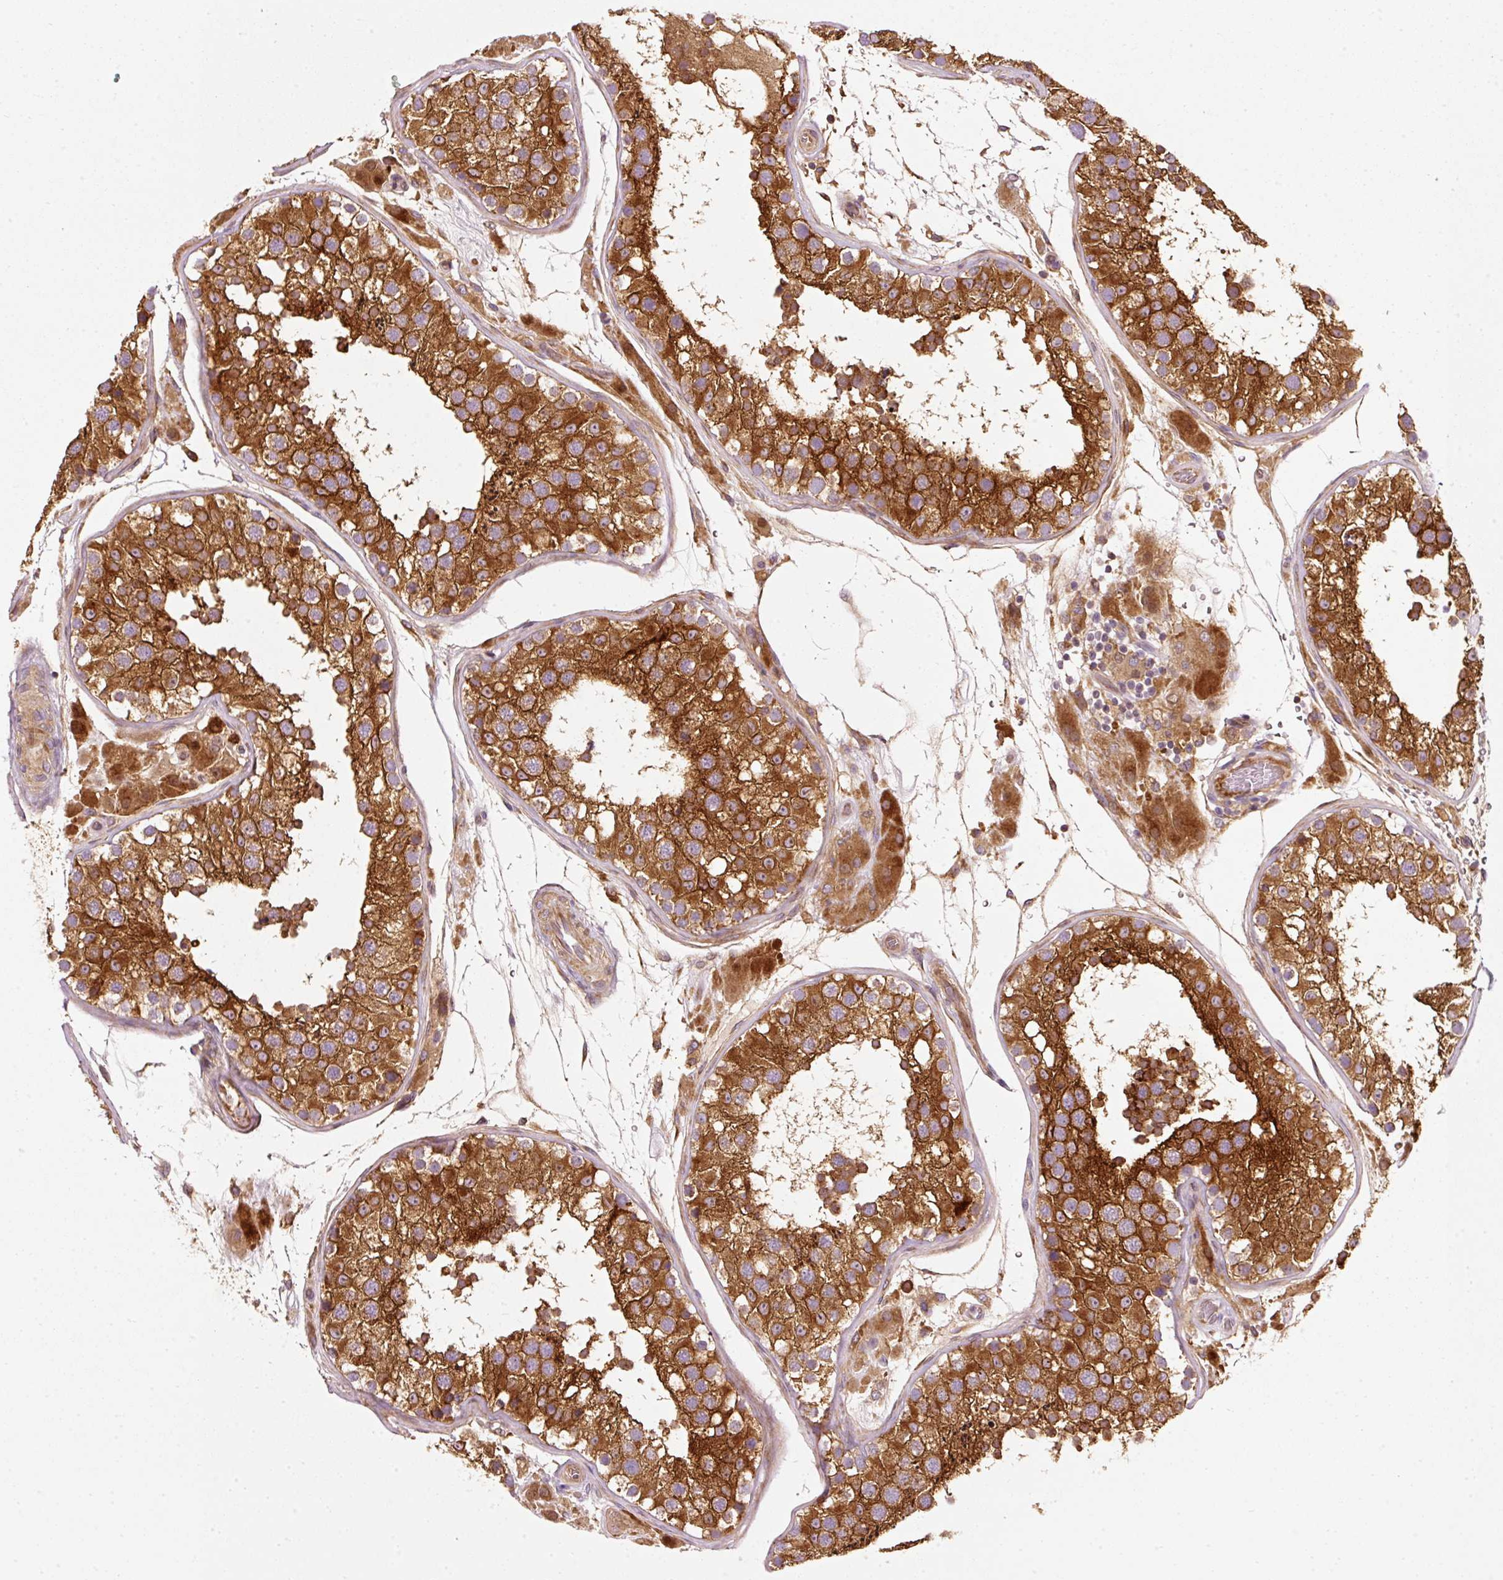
{"staining": {"intensity": "strong", "quantity": ">75%", "location": "cytoplasmic/membranous"}, "tissue": "testis", "cell_type": "Cells in seminiferous ducts", "image_type": "normal", "snomed": [{"axis": "morphology", "description": "Normal tissue, NOS"}, {"axis": "topography", "description": "Testis"}], "caption": "Immunohistochemical staining of normal testis demonstrates >75% levels of strong cytoplasmic/membranous protein expression in about >75% of cells in seminiferous ducts. The staining was performed using DAB, with brown indicating positive protein expression. Nuclei are stained blue with hematoxylin.", "gene": "NAPA", "patient": {"sex": "male", "age": 26}}